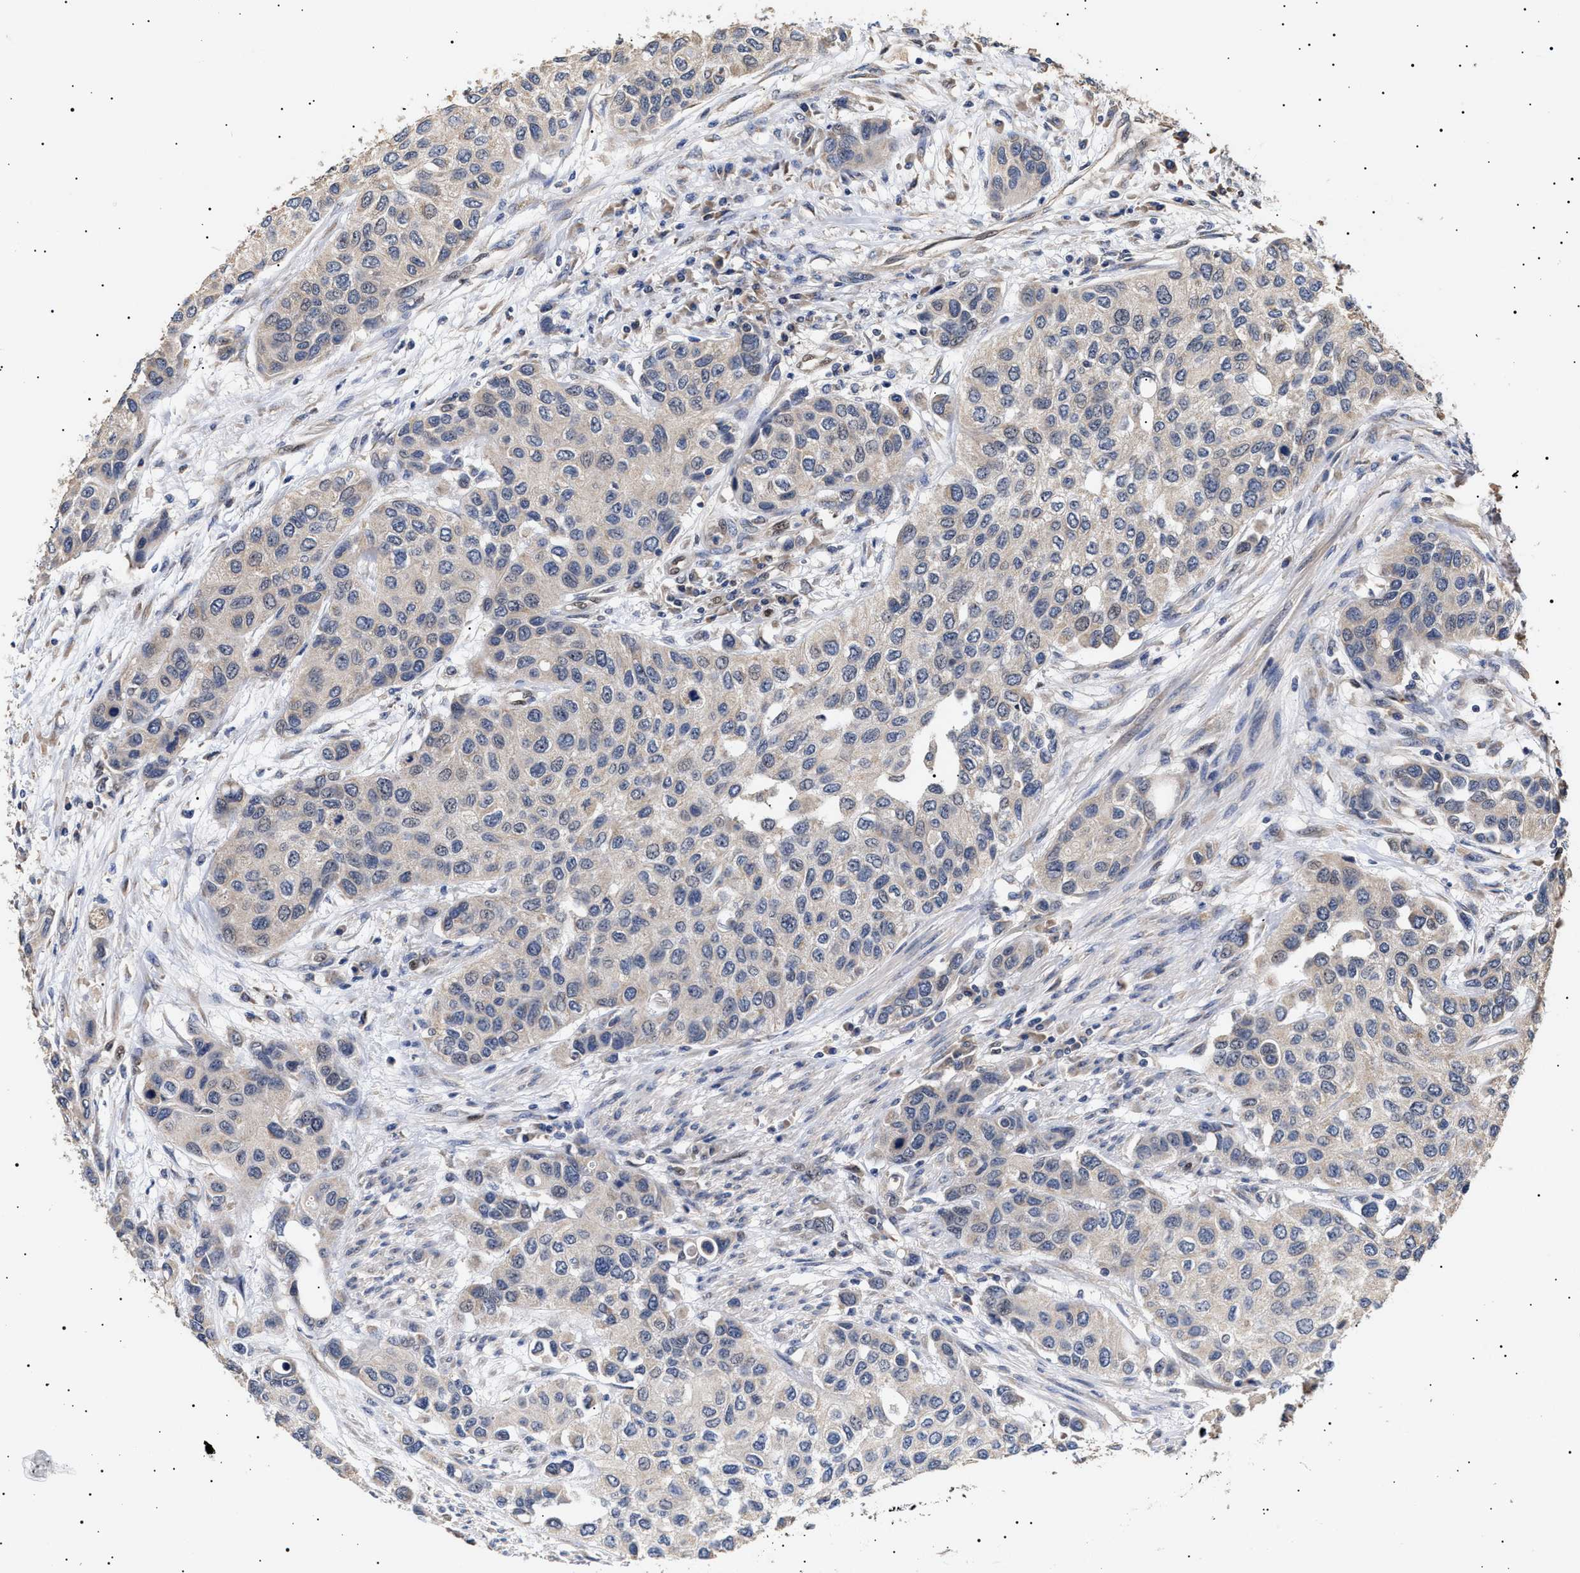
{"staining": {"intensity": "negative", "quantity": "none", "location": "none"}, "tissue": "urothelial cancer", "cell_type": "Tumor cells", "image_type": "cancer", "snomed": [{"axis": "morphology", "description": "Urothelial carcinoma, High grade"}, {"axis": "topography", "description": "Urinary bladder"}], "caption": "Tumor cells are negative for brown protein staining in urothelial cancer.", "gene": "KRBA1", "patient": {"sex": "female", "age": 56}}